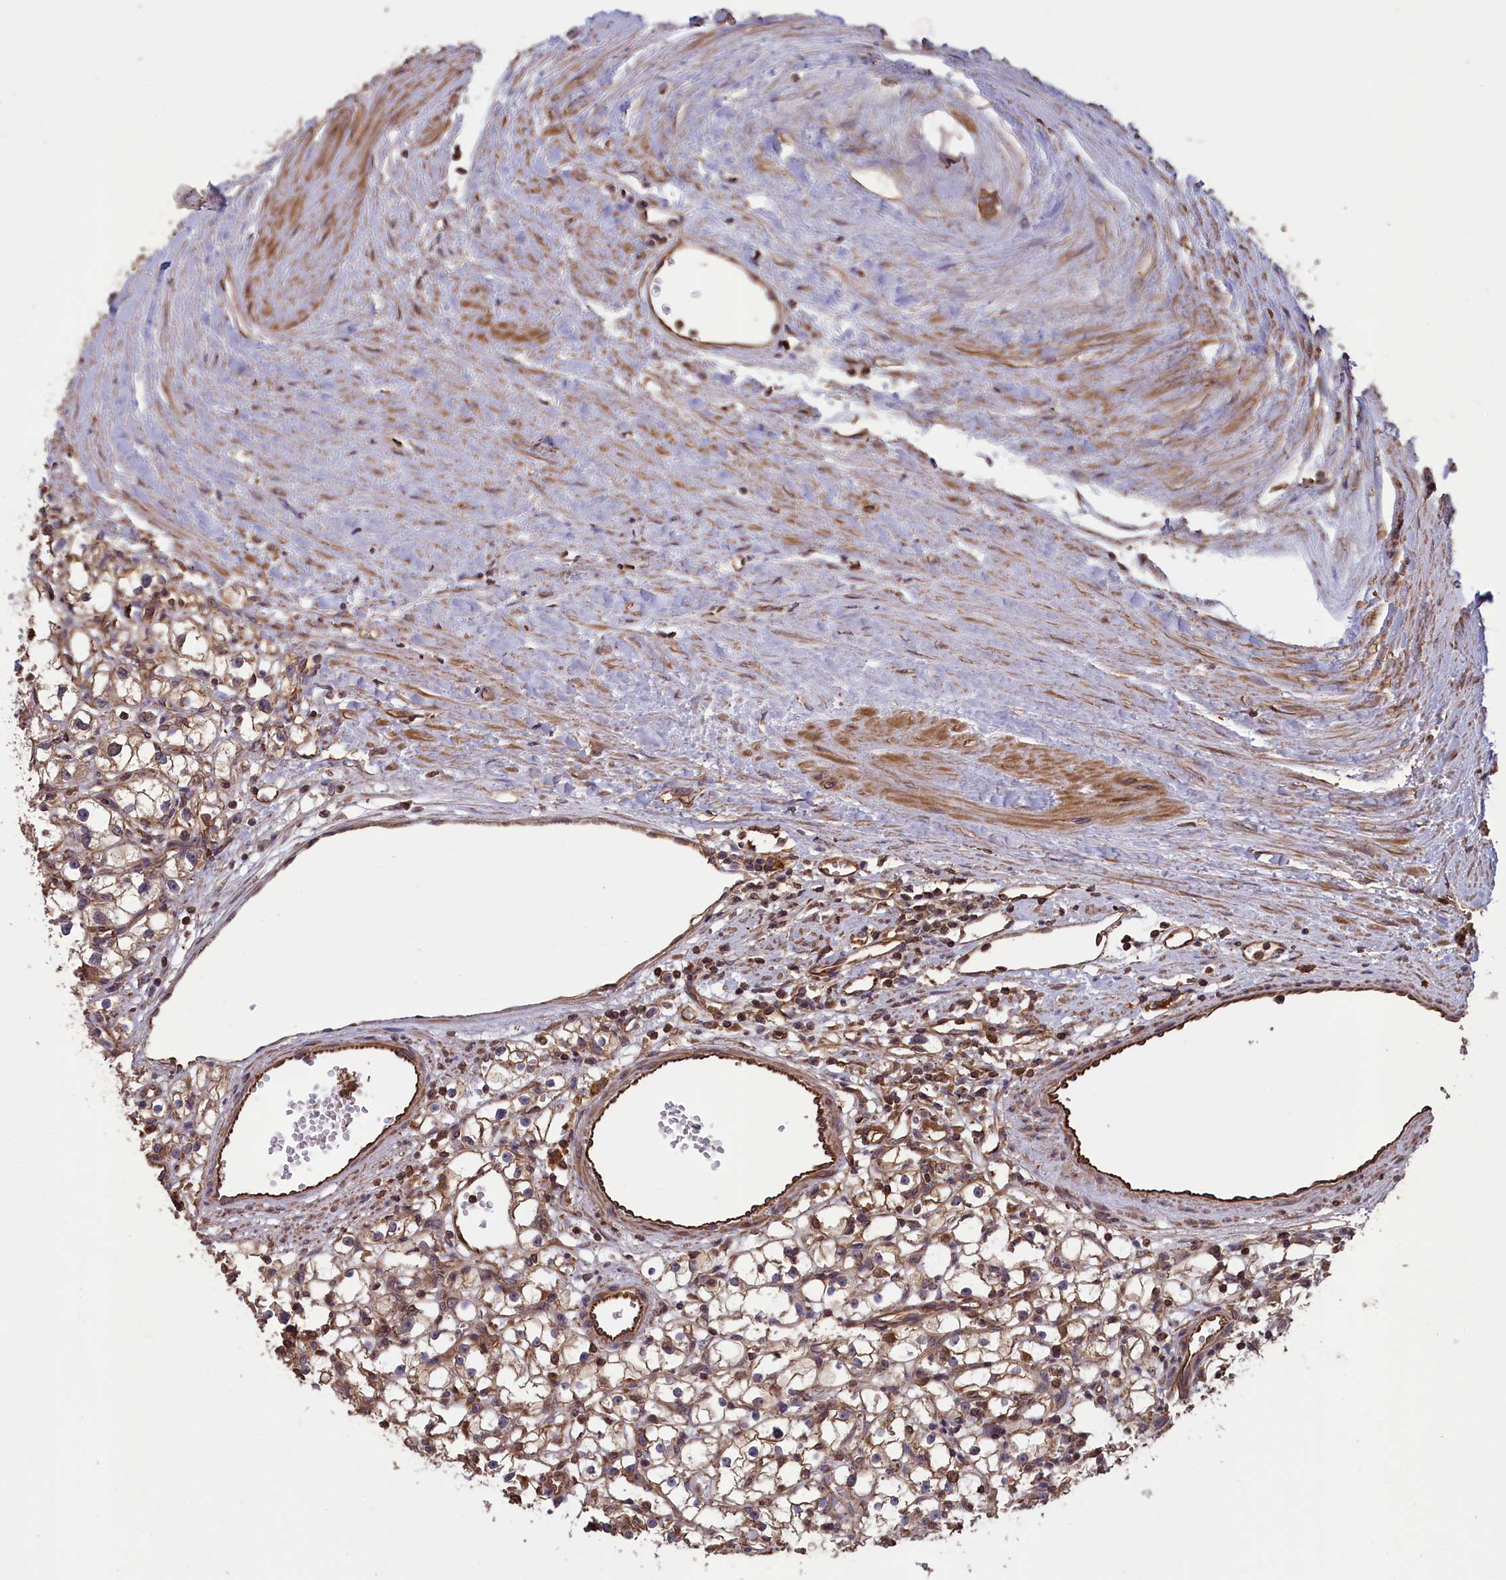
{"staining": {"intensity": "weak", "quantity": "25%-75%", "location": "cytoplasmic/membranous"}, "tissue": "renal cancer", "cell_type": "Tumor cells", "image_type": "cancer", "snomed": [{"axis": "morphology", "description": "Adenocarcinoma, NOS"}, {"axis": "topography", "description": "Kidney"}], "caption": "Weak cytoplasmic/membranous positivity for a protein is identified in about 25%-75% of tumor cells of adenocarcinoma (renal) using immunohistochemistry (IHC).", "gene": "DAPK3", "patient": {"sex": "male", "age": 56}}